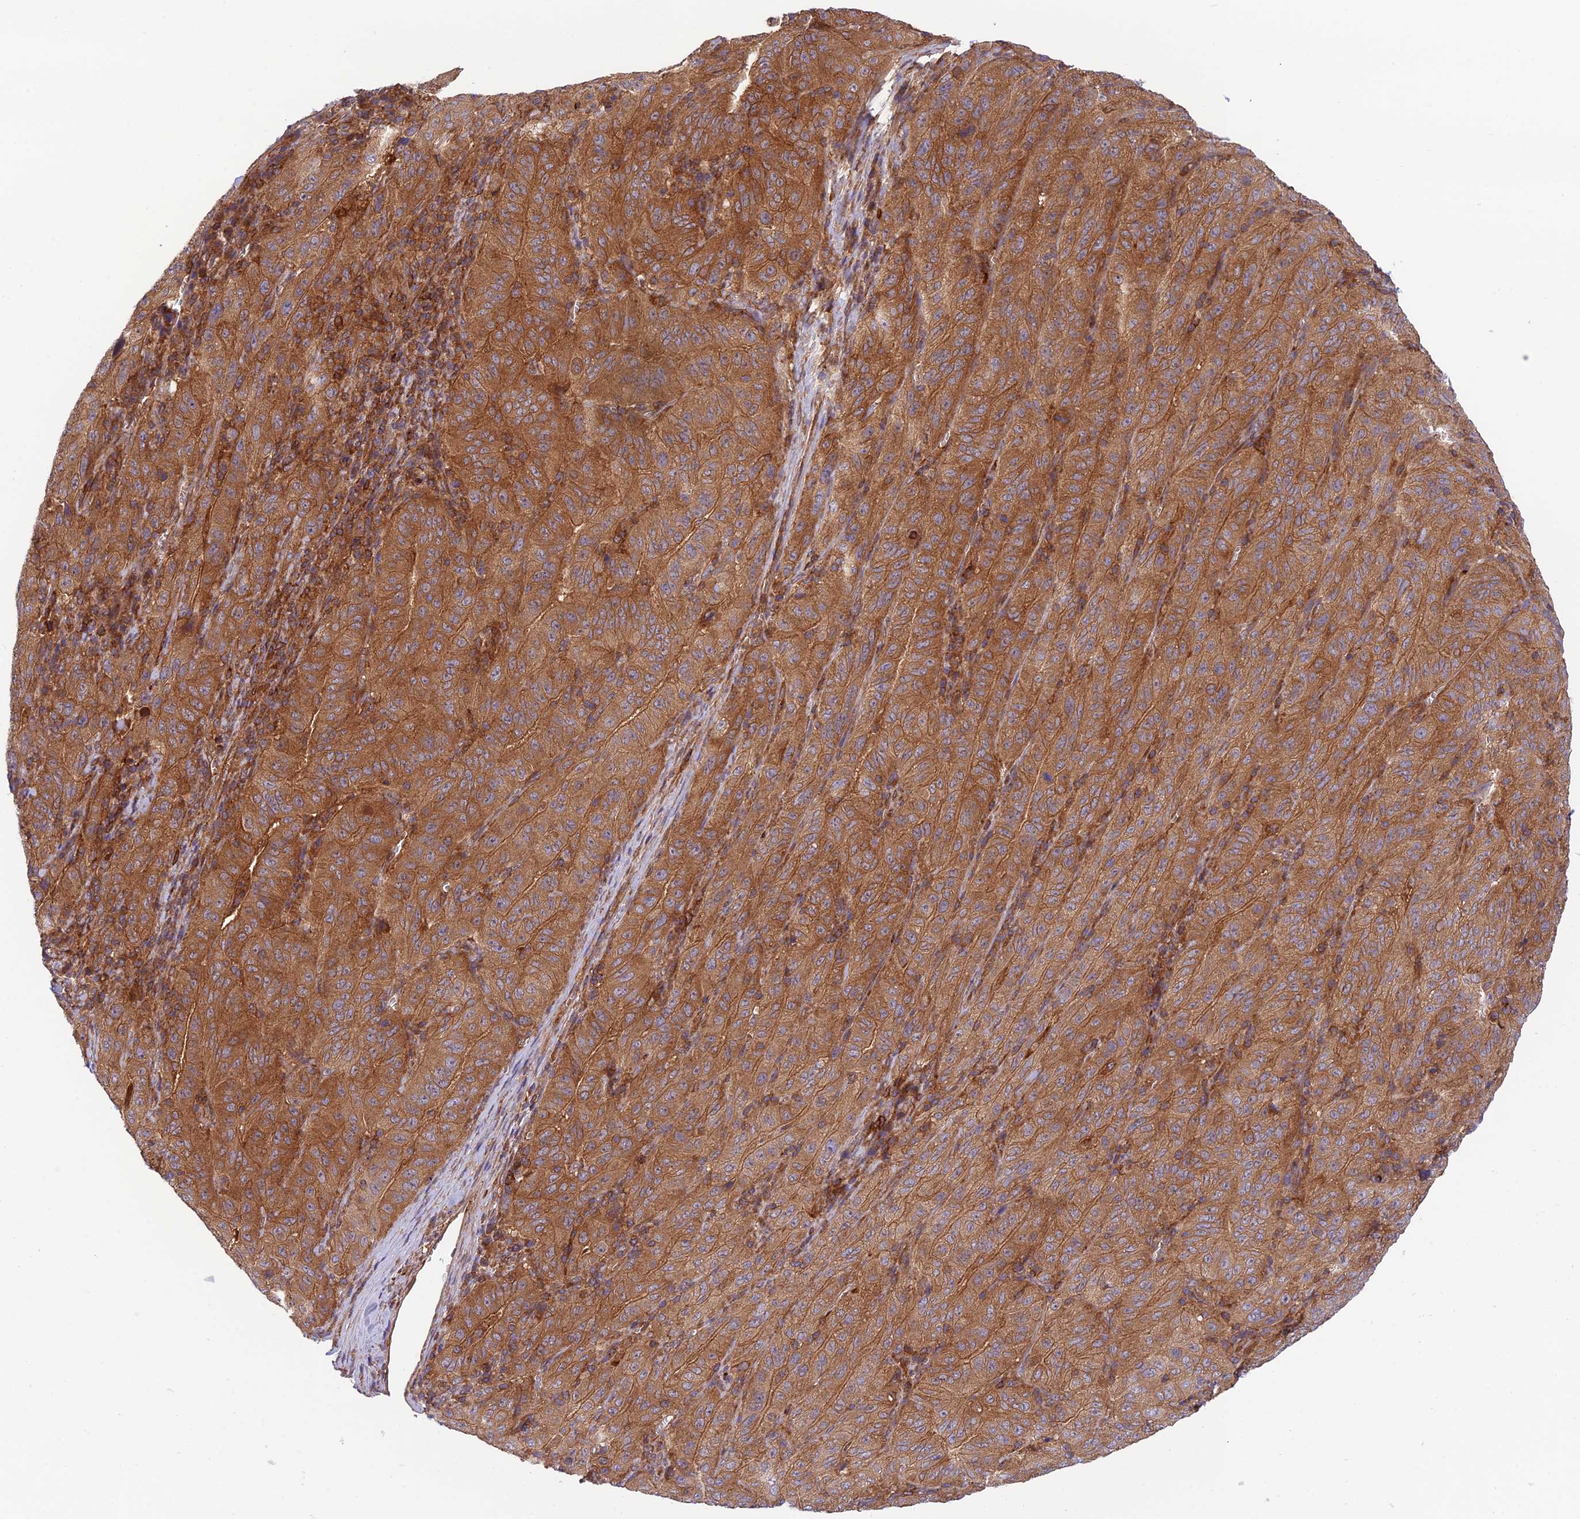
{"staining": {"intensity": "strong", "quantity": ">75%", "location": "cytoplasmic/membranous"}, "tissue": "pancreatic cancer", "cell_type": "Tumor cells", "image_type": "cancer", "snomed": [{"axis": "morphology", "description": "Adenocarcinoma, NOS"}, {"axis": "topography", "description": "Pancreas"}], "caption": "Adenocarcinoma (pancreatic) stained with immunohistochemistry (IHC) displays strong cytoplasmic/membranous expression in about >75% of tumor cells. Using DAB (brown) and hematoxylin (blue) stains, captured at high magnification using brightfield microscopy.", "gene": "EVI5L", "patient": {"sex": "male", "age": 63}}